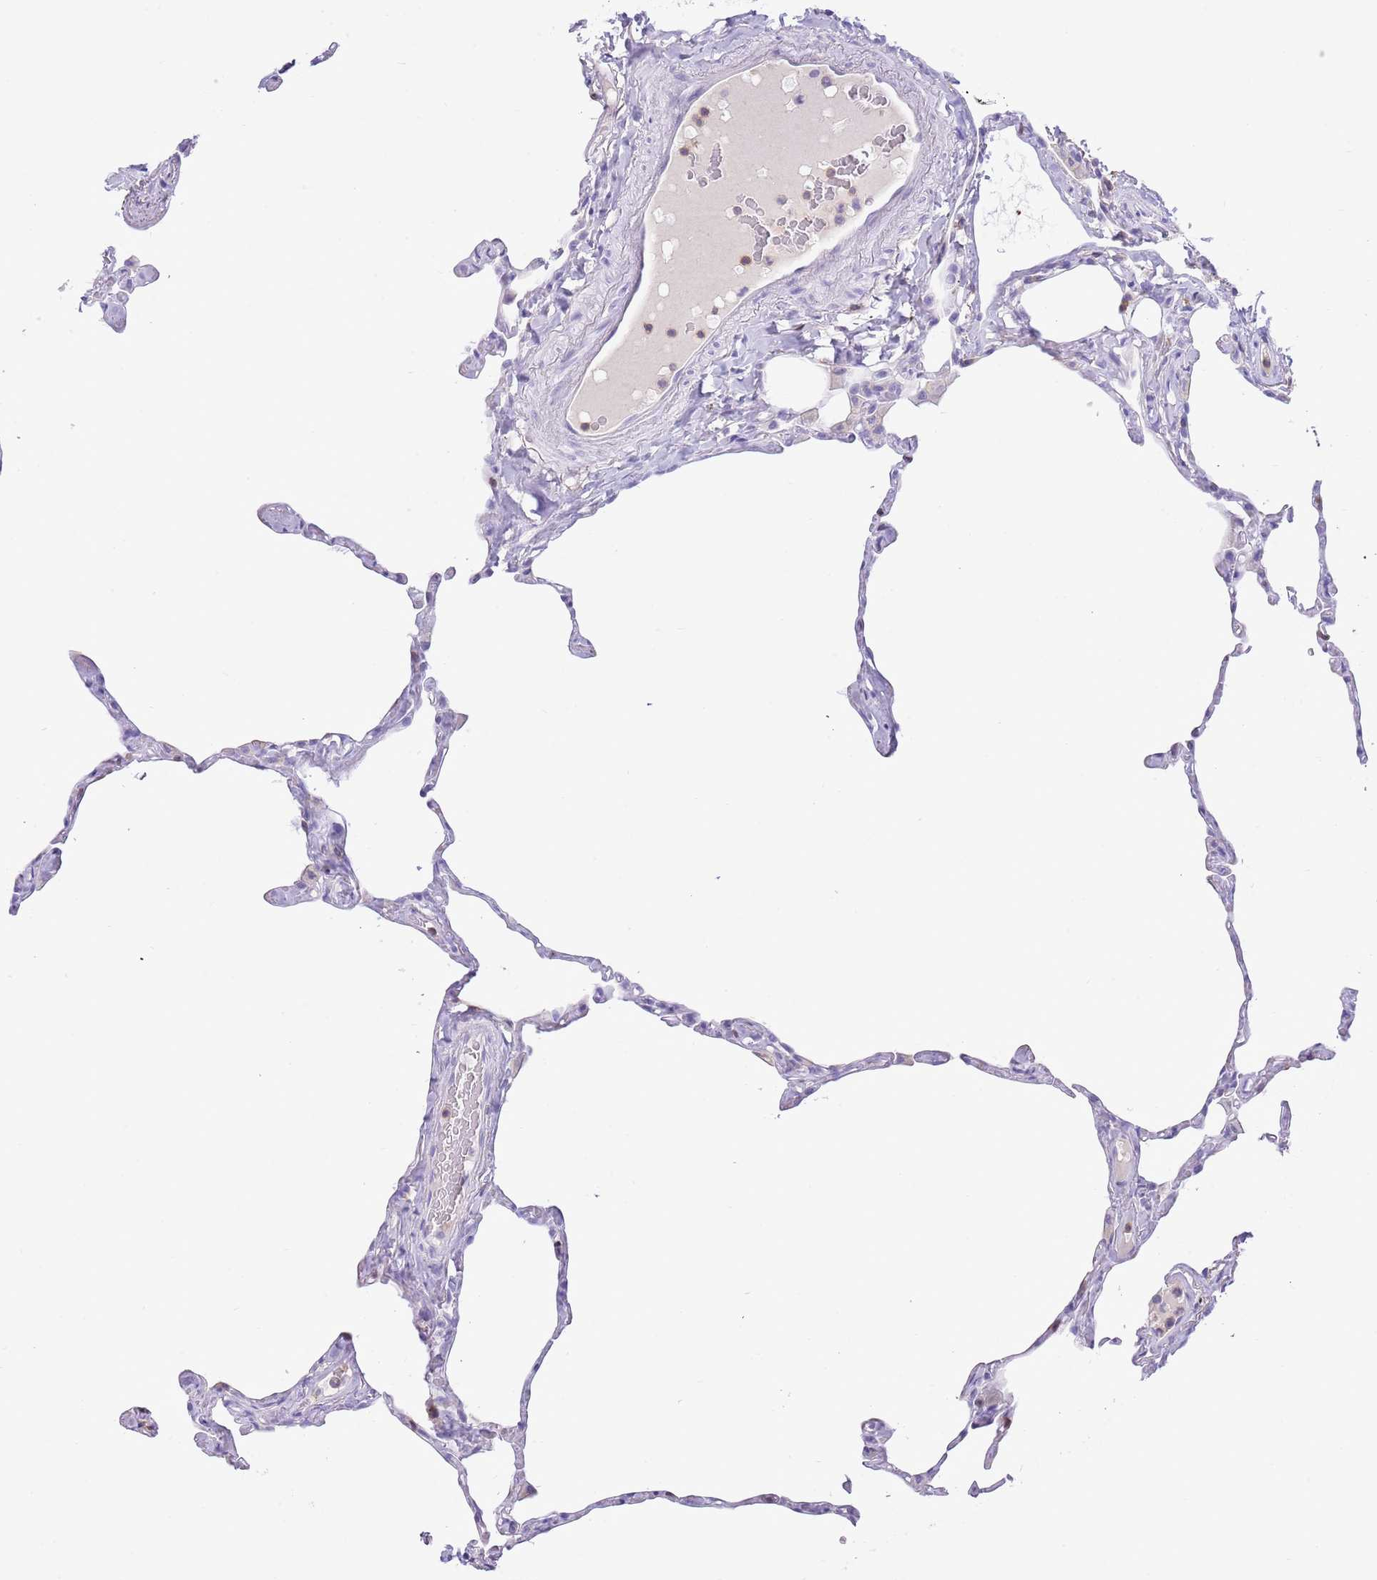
{"staining": {"intensity": "negative", "quantity": "none", "location": "none"}, "tissue": "lung", "cell_type": "Alveolar cells", "image_type": "normal", "snomed": [{"axis": "morphology", "description": "Normal tissue, NOS"}, {"axis": "topography", "description": "Lung"}], "caption": "Immunohistochemistry photomicrograph of benign human lung stained for a protein (brown), which reveals no positivity in alveolar cells. (DAB immunohistochemistry (IHC) with hematoxylin counter stain).", "gene": "OR4Q3", "patient": {"sex": "male", "age": 65}}